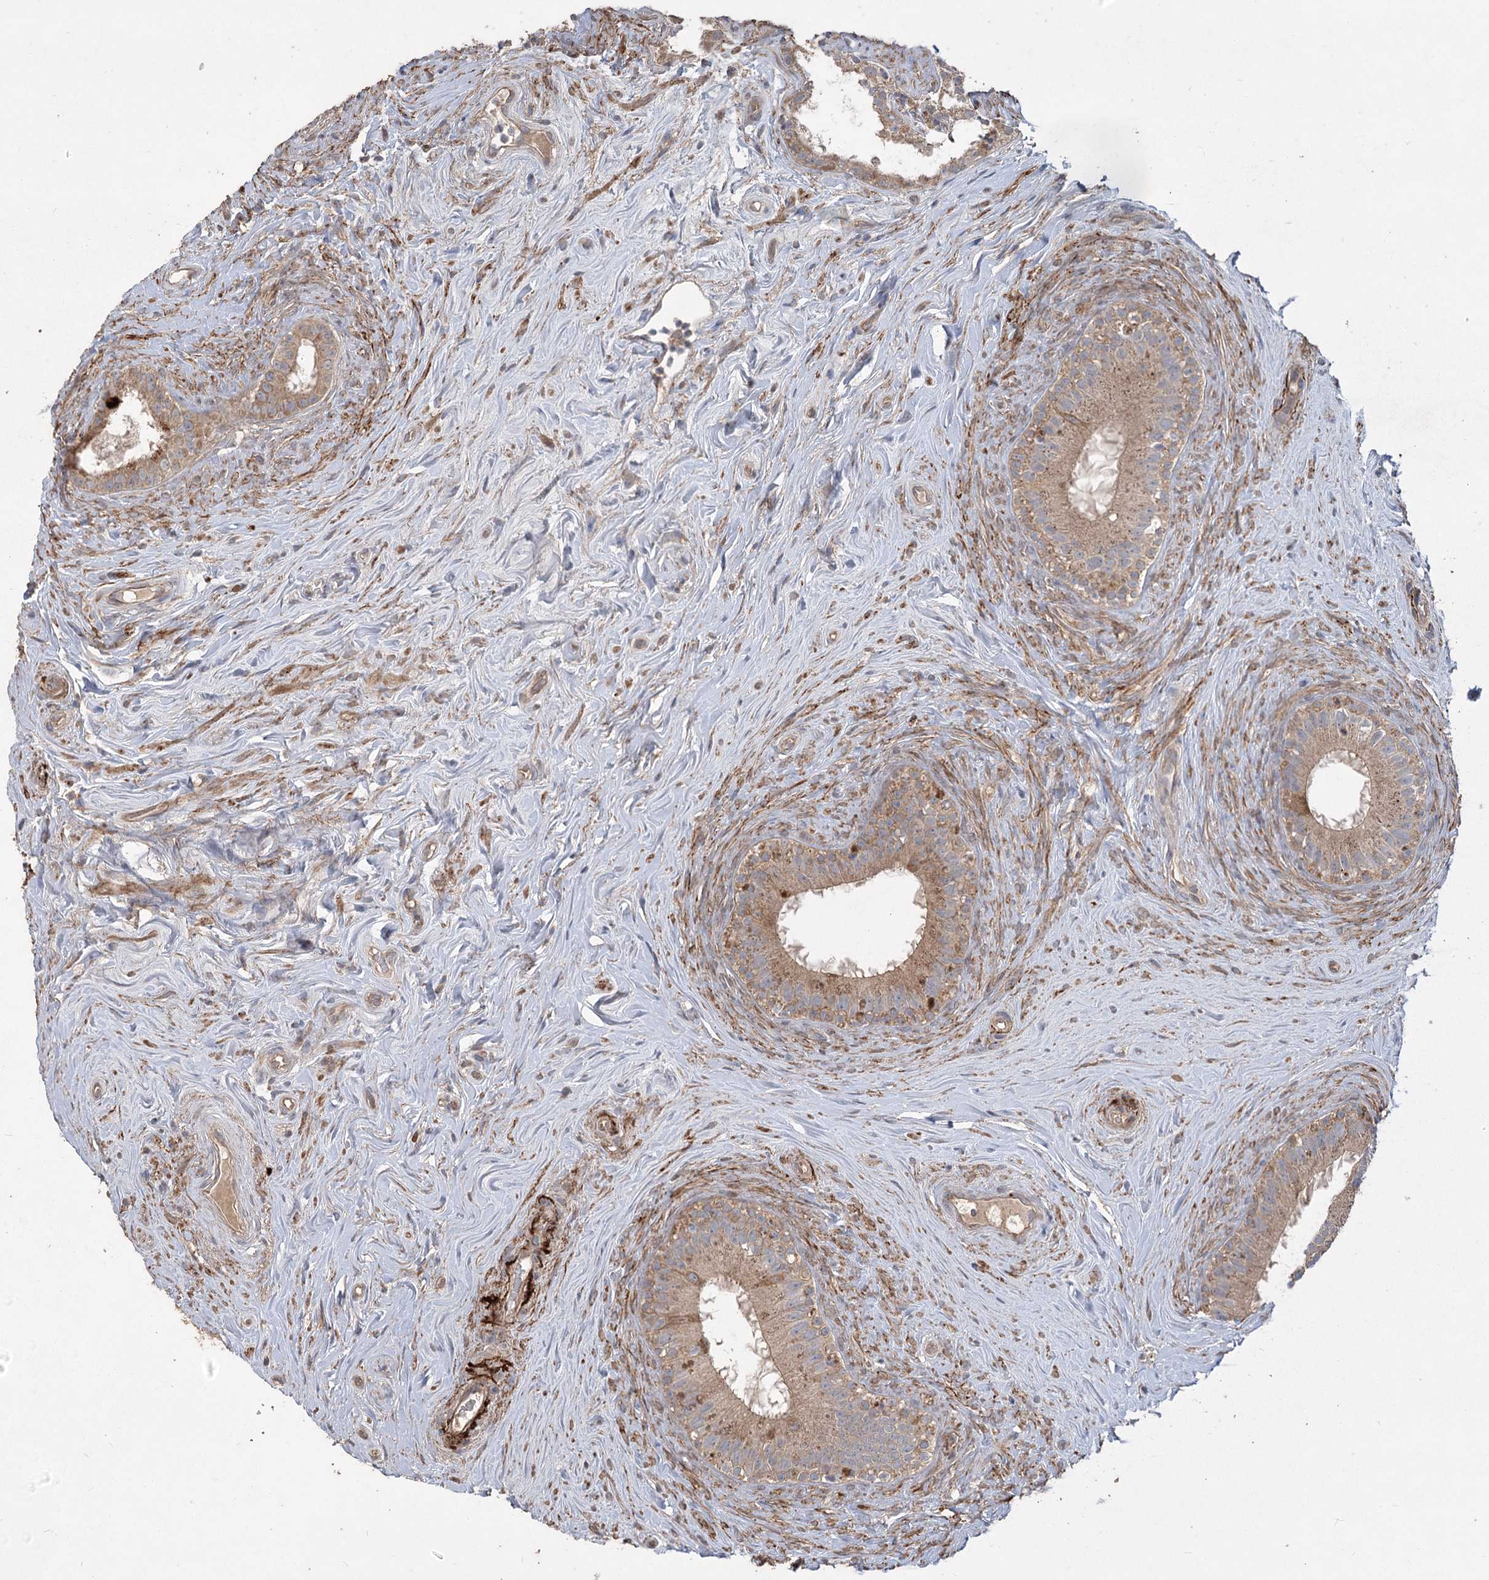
{"staining": {"intensity": "moderate", "quantity": "25%-75%", "location": "cytoplasmic/membranous"}, "tissue": "epididymis", "cell_type": "Glandular cells", "image_type": "normal", "snomed": [{"axis": "morphology", "description": "Normal tissue, NOS"}, {"axis": "topography", "description": "Epididymis"}], "caption": "This is a micrograph of immunohistochemistry (IHC) staining of unremarkable epididymis, which shows moderate positivity in the cytoplasmic/membranous of glandular cells.", "gene": "RIN2", "patient": {"sex": "male", "age": 84}}